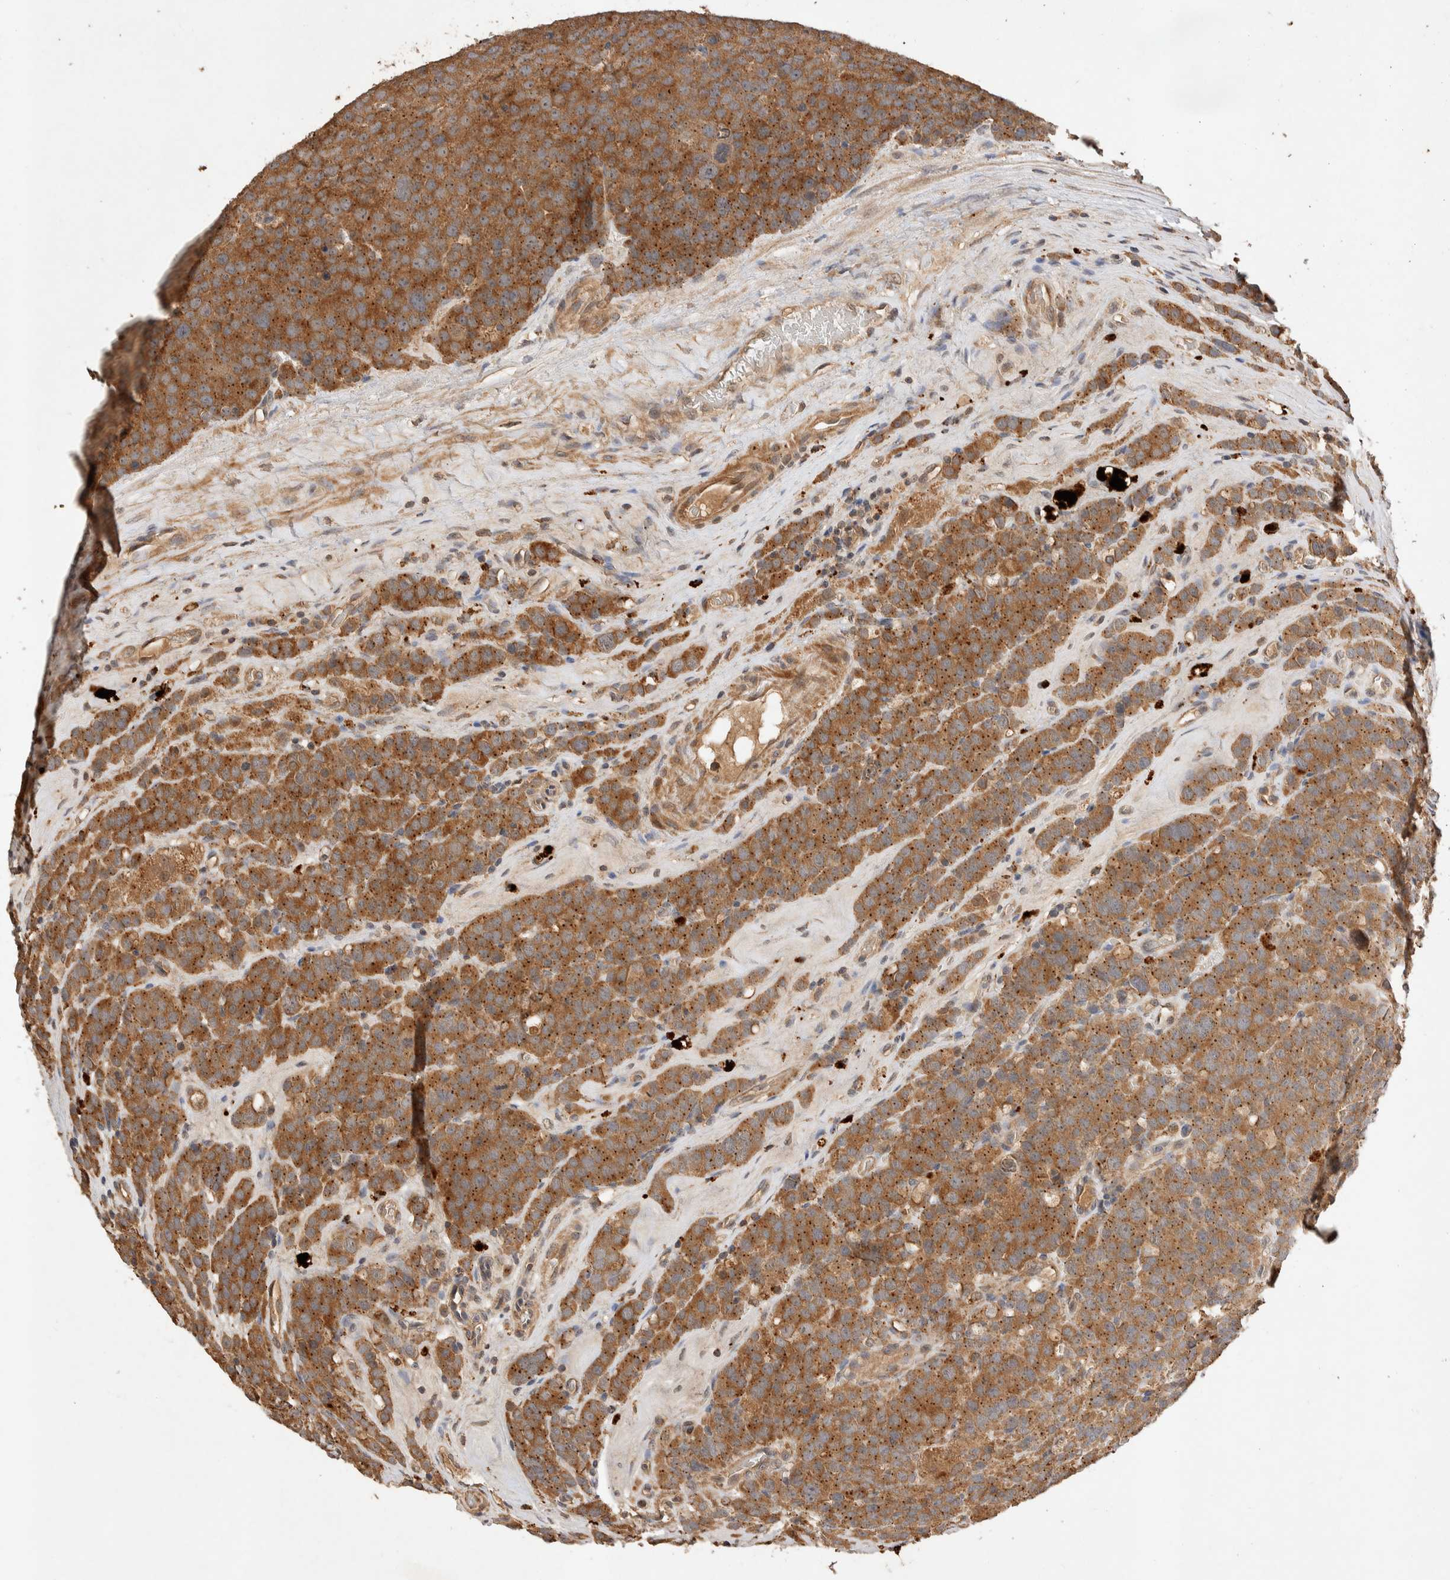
{"staining": {"intensity": "moderate", "quantity": ">75%", "location": "cytoplasmic/membranous"}, "tissue": "testis cancer", "cell_type": "Tumor cells", "image_type": "cancer", "snomed": [{"axis": "morphology", "description": "Seminoma, NOS"}, {"axis": "topography", "description": "Testis"}], "caption": "This micrograph shows immunohistochemistry (IHC) staining of human testis cancer (seminoma), with medium moderate cytoplasmic/membranous staining in approximately >75% of tumor cells.", "gene": "NSMAF", "patient": {"sex": "male", "age": 71}}